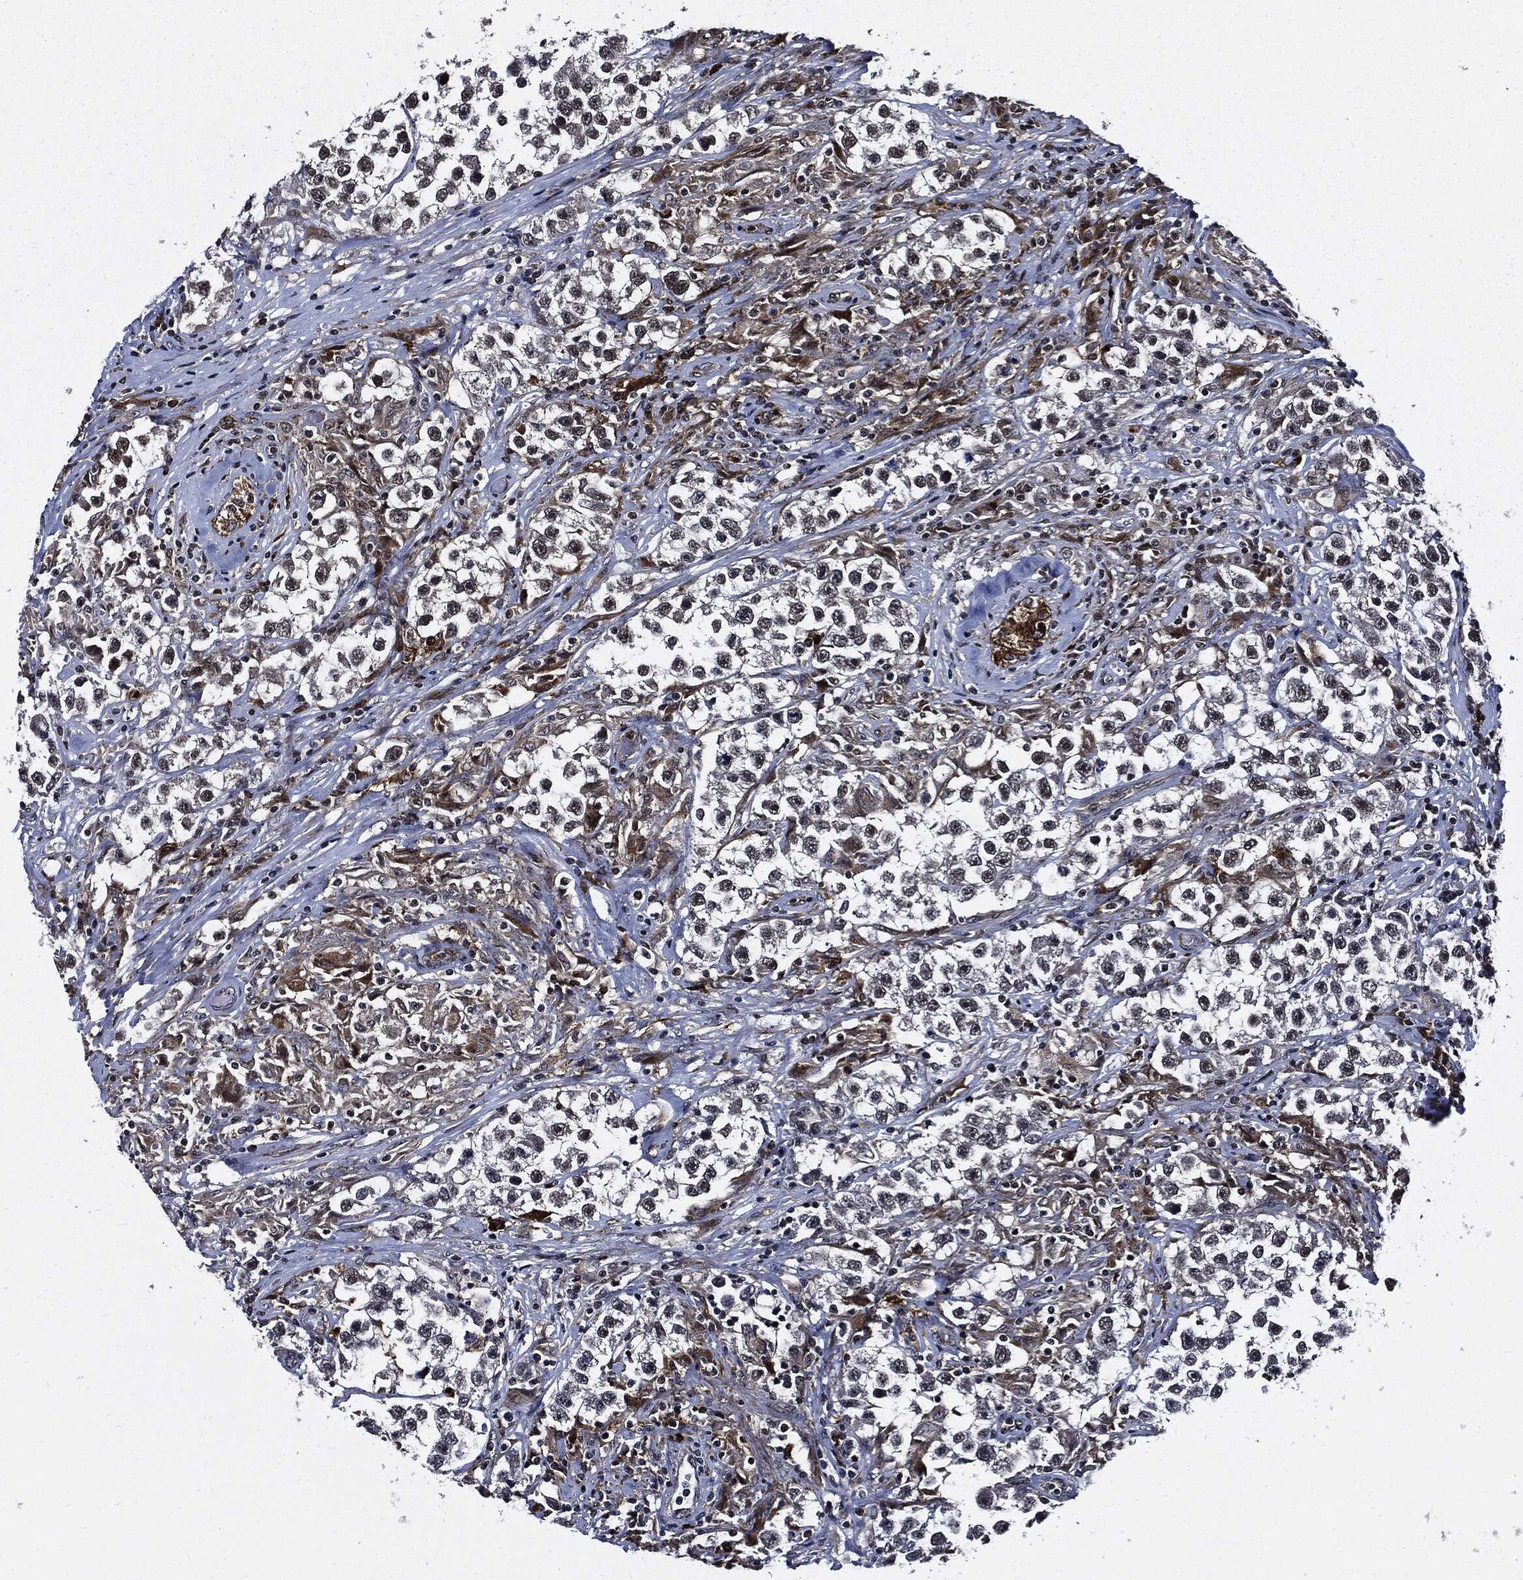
{"staining": {"intensity": "moderate", "quantity": "25%-75%", "location": "nuclear"}, "tissue": "testis cancer", "cell_type": "Tumor cells", "image_type": "cancer", "snomed": [{"axis": "morphology", "description": "Seminoma, NOS"}, {"axis": "topography", "description": "Testis"}], "caption": "Moderate nuclear expression is present in approximately 25%-75% of tumor cells in testis cancer.", "gene": "SUGT1", "patient": {"sex": "male", "age": 46}}